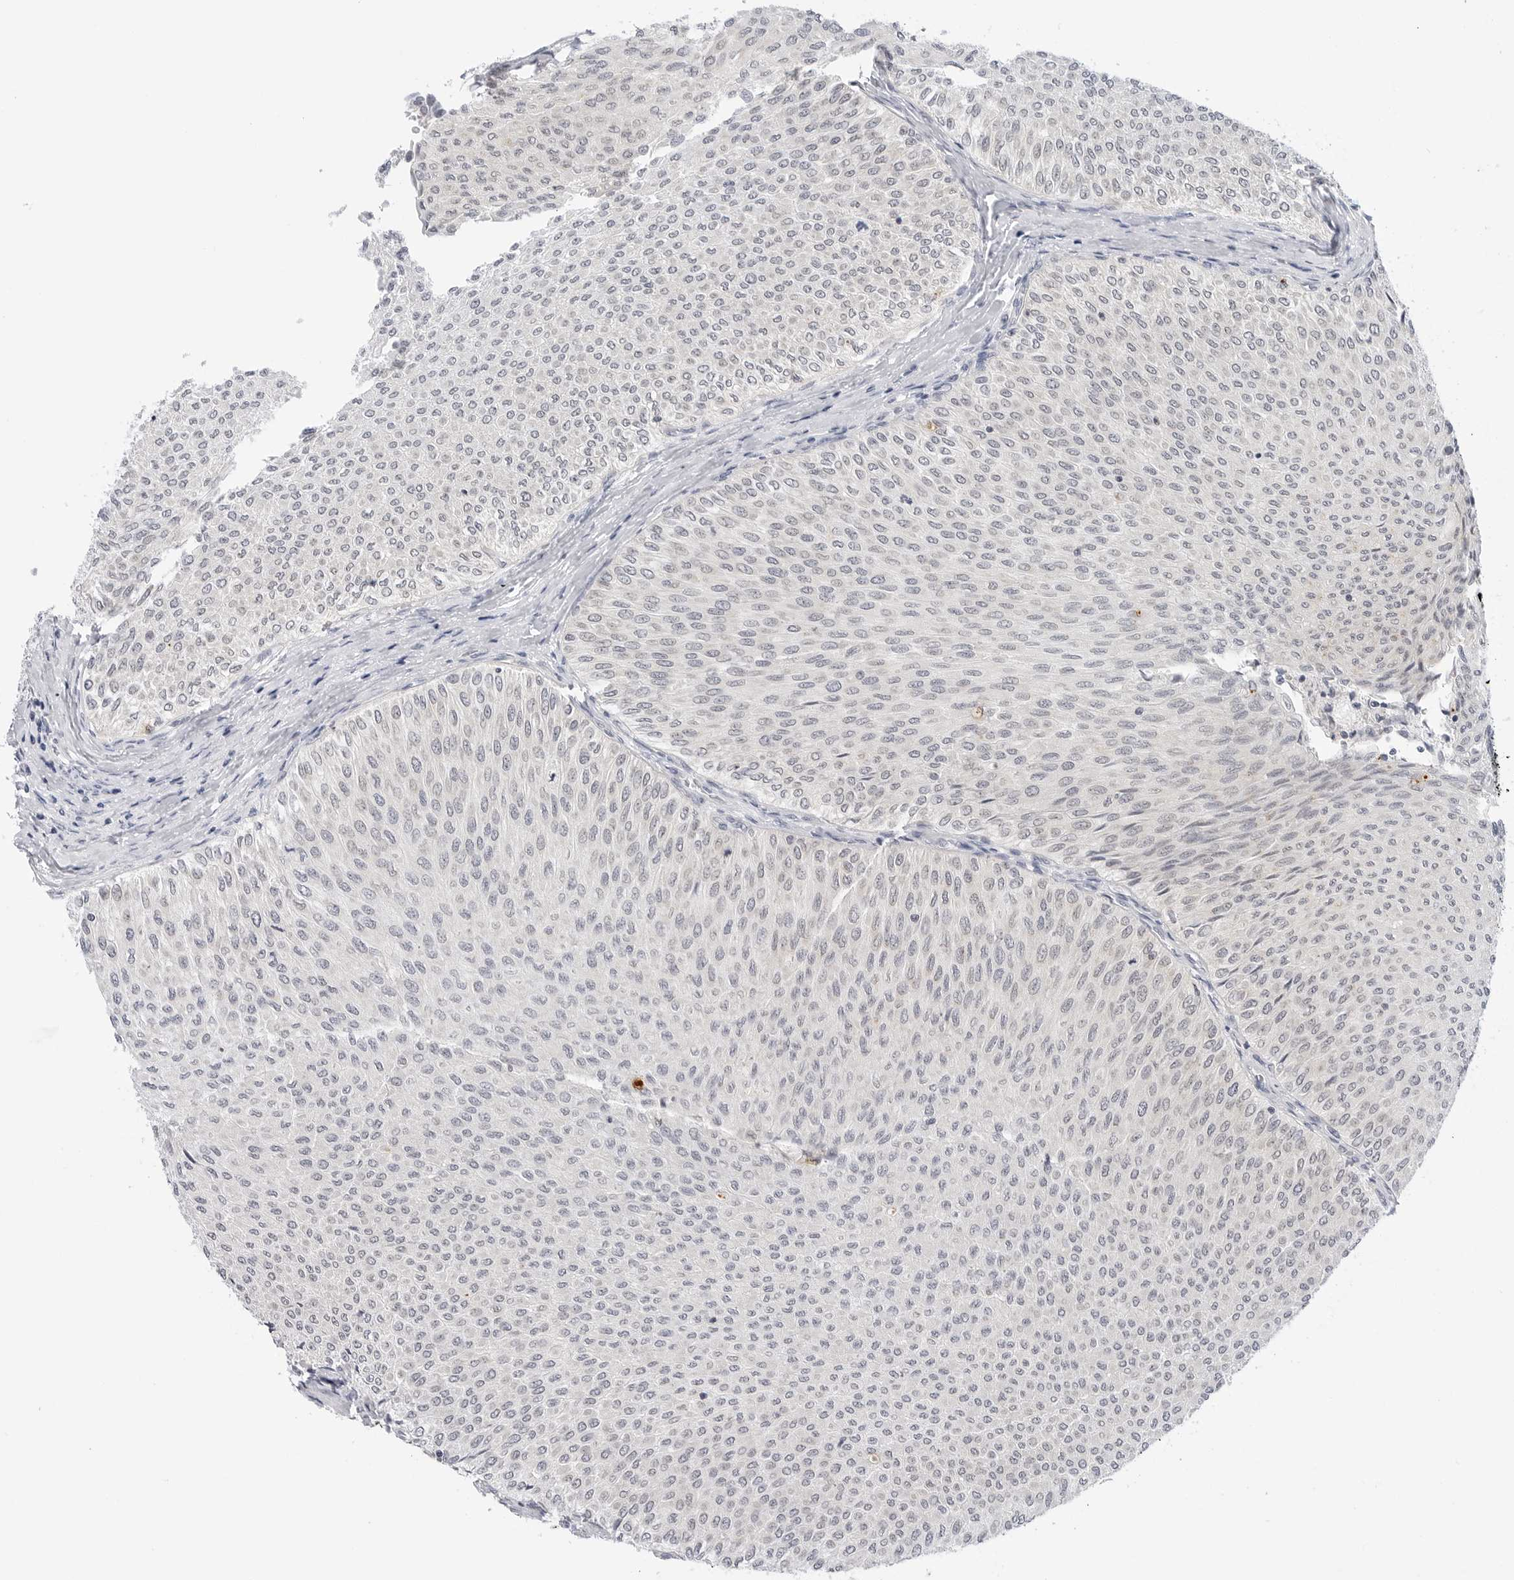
{"staining": {"intensity": "negative", "quantity": "none", "location": "none"}, "tissue": "urothelial cancer", "cell_type": "Tumor cells", "image_type": "cancer", "snomed": [{"axis": "morphology", "description": "Urothelial carcinoma, Low grade"}, {"axis": "topography", "description": "Urinary bladder"}], "caption": "There is no significant positivity in tumor cells of urothelial cancer.", "gene": "MAP2K5", "patient": {"sex": "male", "age": 78}}